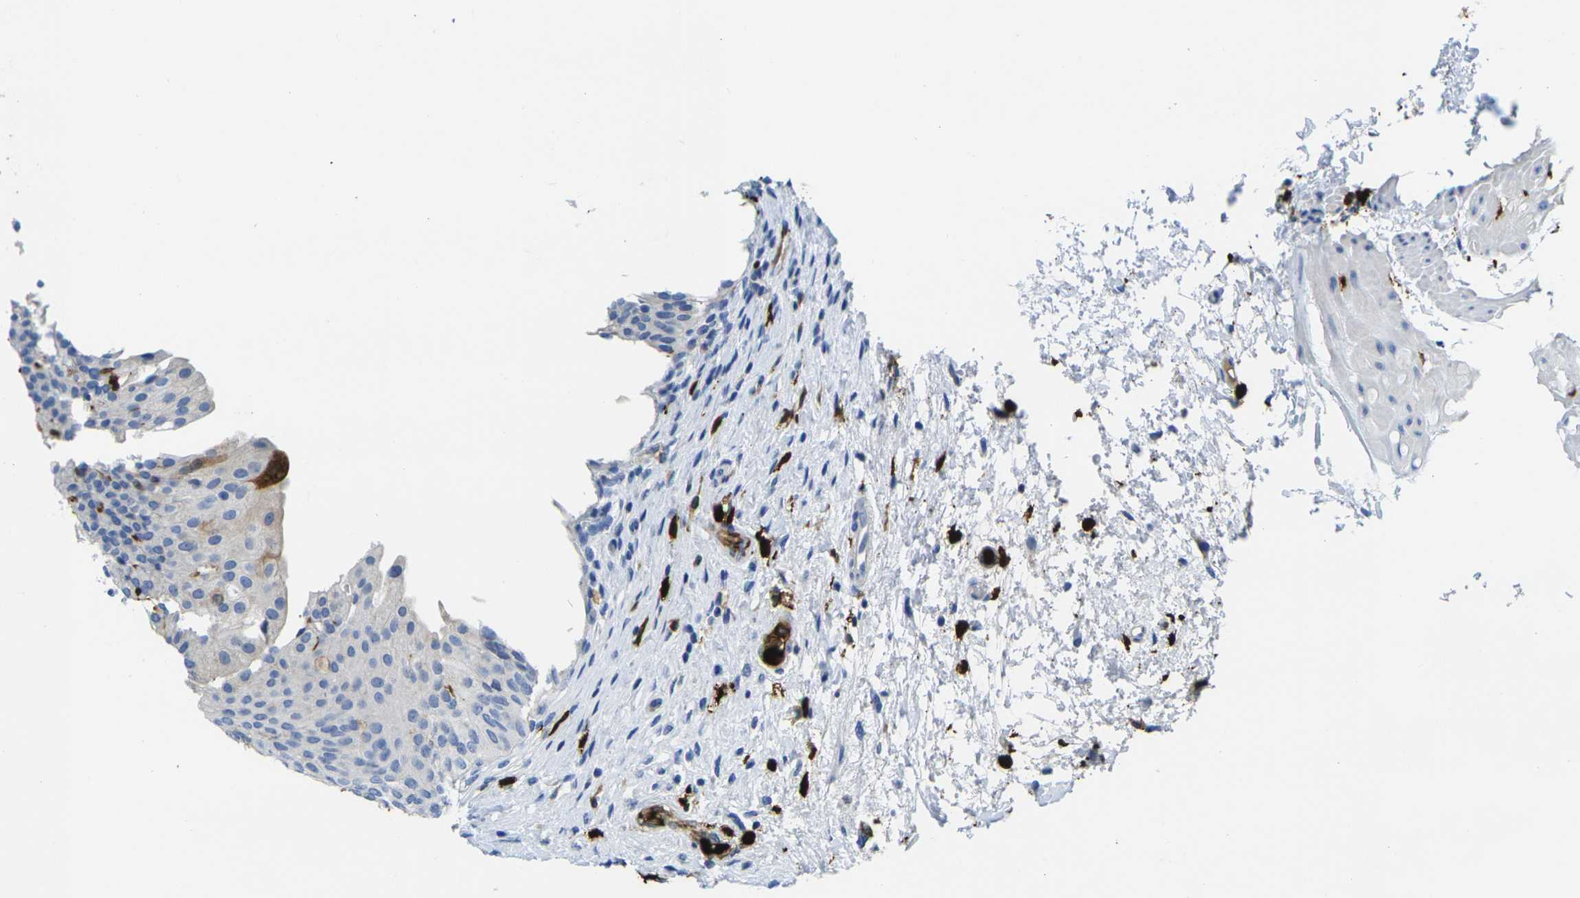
{"staining": {"intensity": "moderate", "quantity": "25%-75%", "location": "cytoplasmic/membranous"}, "tissue": "urinary bladder", "cell_type": "Urothelial cells", "image_type": "normal", "snomed": [{"axis": "morphology", "description": "Normal tissue, NOS"}, {"axis": "morphology", "description": "Urothelial carcinoma, High grade"}, {"axis": "topography", "description": "Urinary bladder"}], "caption": "IHC of normal human urinary bladder reveals medium levels of moderate cytoplasmic/membranous positivity in about 25%-75% of urothelial cells.", "gene": "S100A9", "patient": {"sex": "male", "age": 46}}